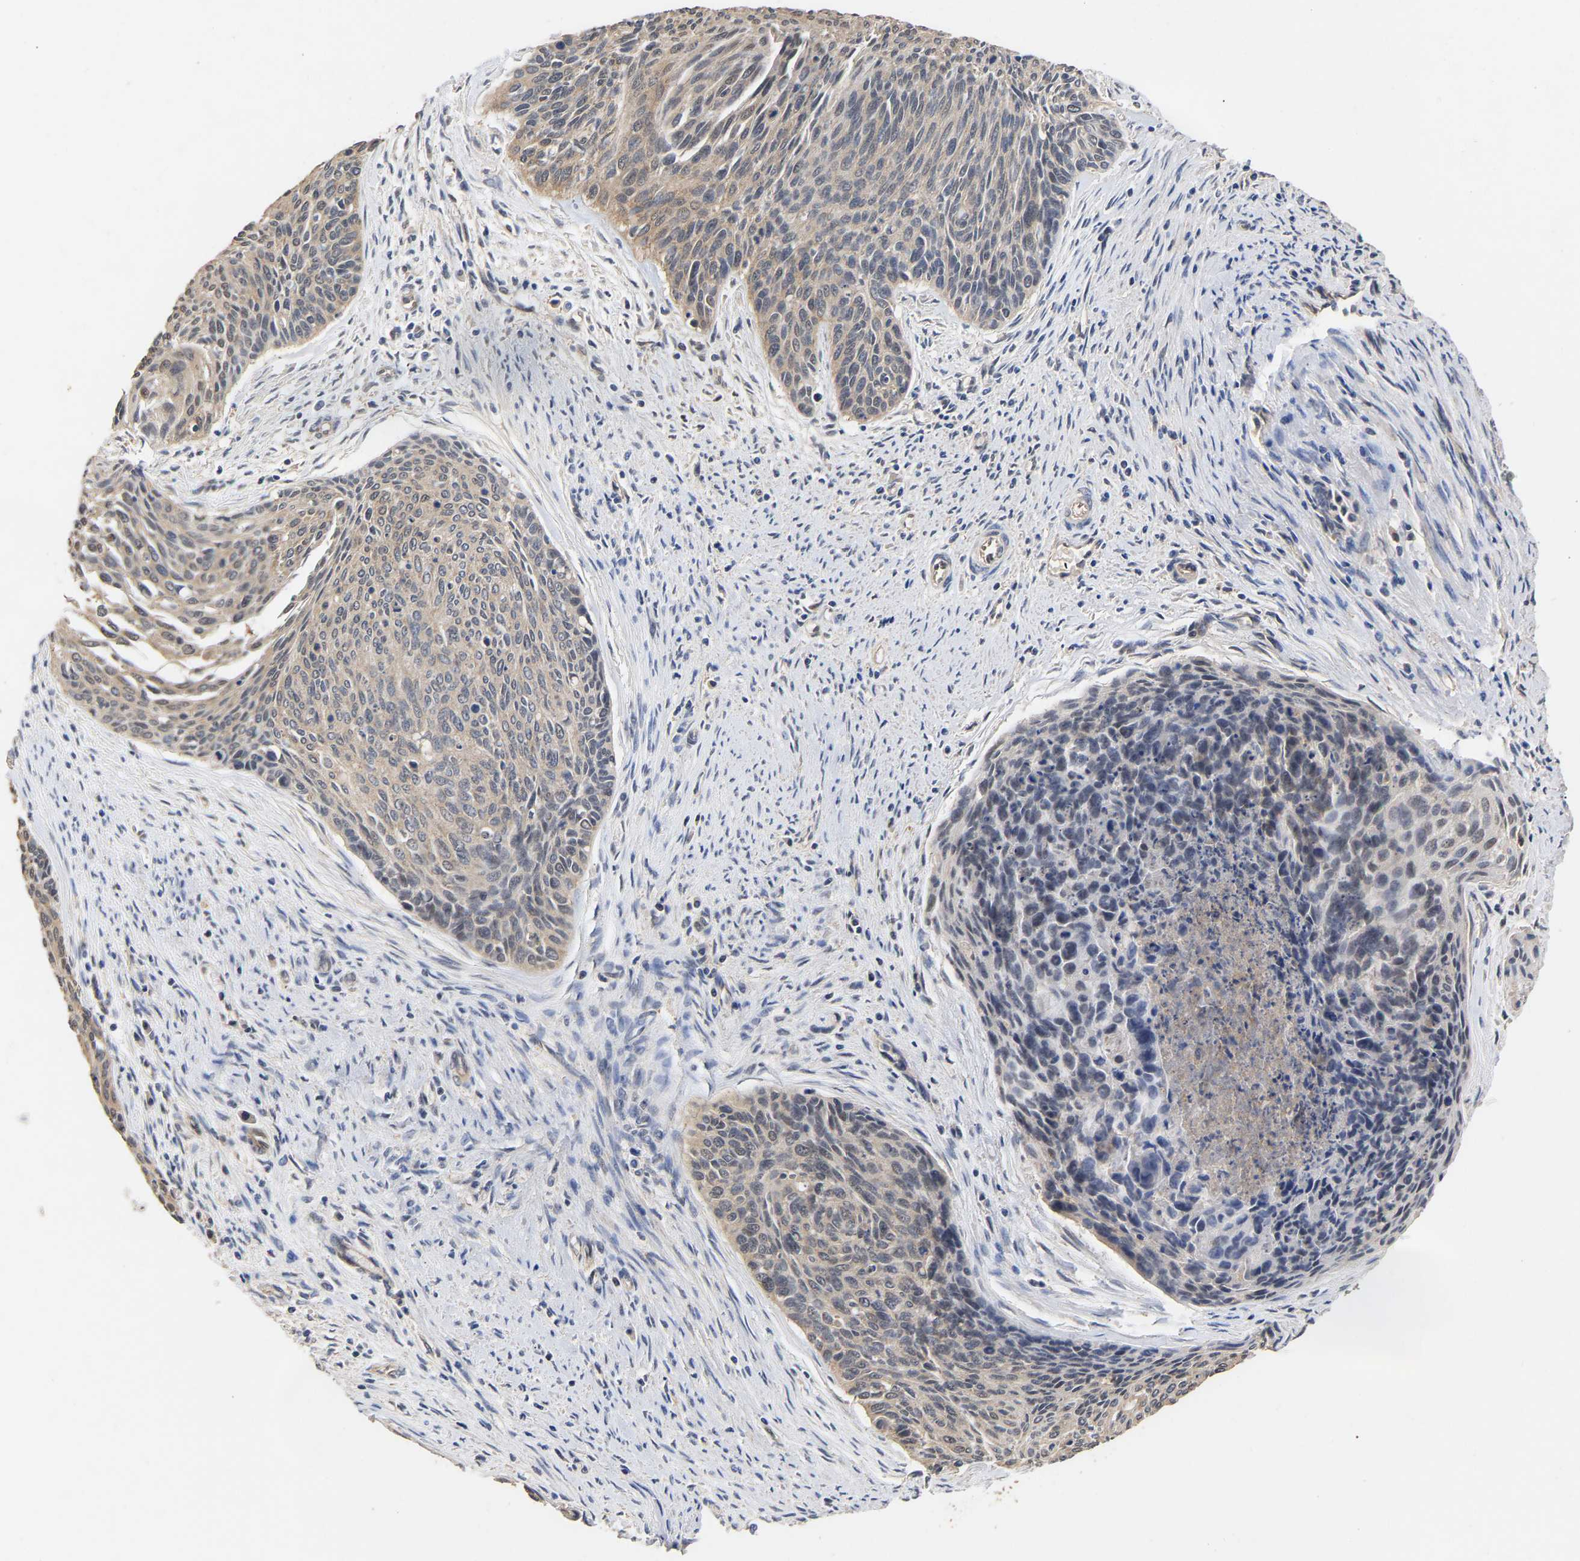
{"staining": {"intensity": "weak", "quantity": ">75%", "location": "cytoplasmic/membranous,nuclear"}, "tissue": "cervical cancer", "cell_type": "Tumor cells", "image_type": "cancer", "snomed": [{"axis": "morphology", "description": "Squamous cell carcinoma, NOS"}, {"axis": "topography", "description": "Cervix"}], "caption": "Cervical cancer was stained to show a protein in brown. There is low levels of weak cytoplasmic/membranous and nuclear expression in about >75% of tumor cells.", "gene": "ZNF26", "patient": {"sex": "female", "age": 55}}